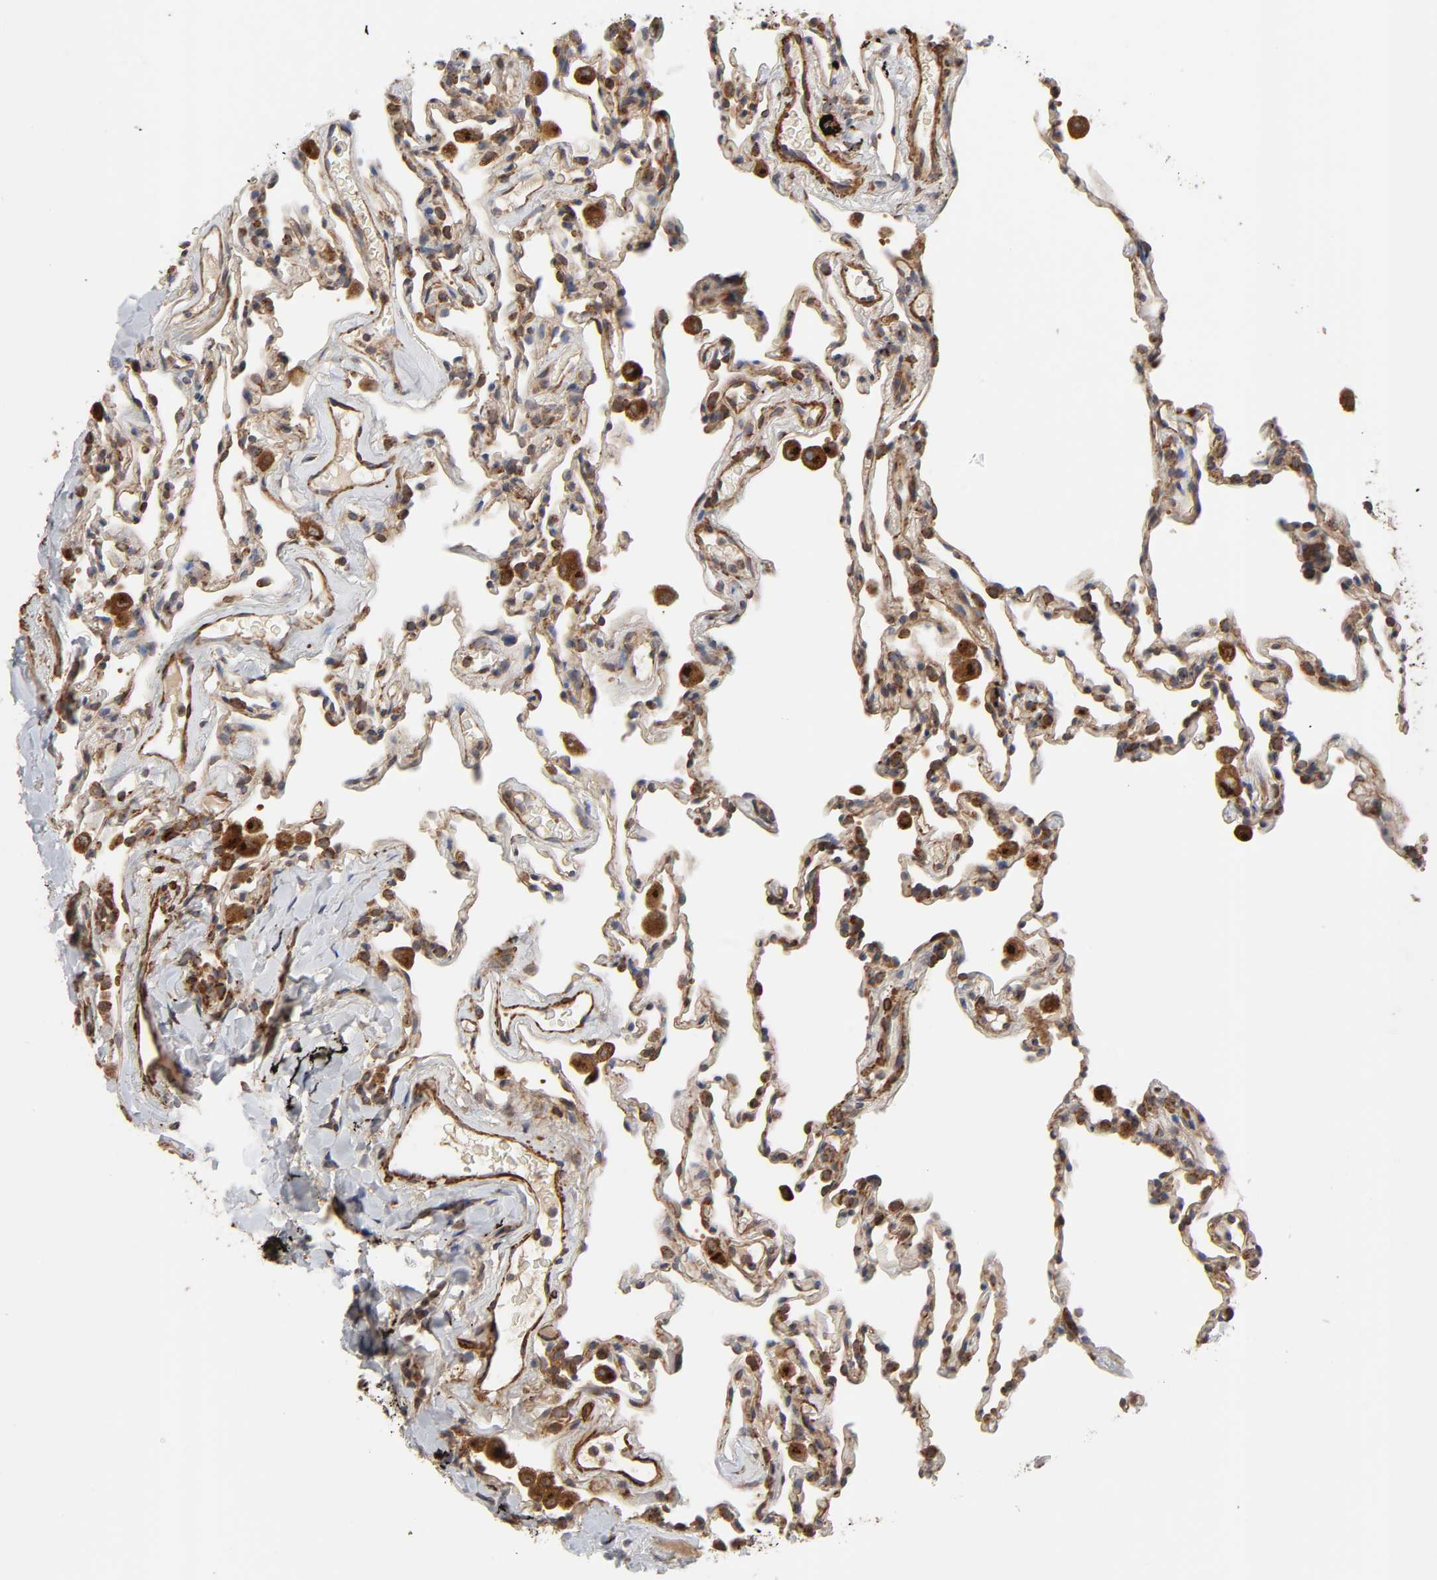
{"staining": {"intensity": "moderate", "quantity": "25%-75%", "location": "cytoplasmic/membranous"}, "tissue": "lung", "cell_type": "Alveolar cells", "image_type": "normal", "snomed": [{"axis": "morphology", "description": "Normal tissue, NOS"}, {"axis": "morphology", "description": "Soft tissue tumor metastatic"}, {"axis": "topography", "description": "Lung"}], "caption": "DAB (3,3'-diaminobenzidine) immunohistochemical staining of benign lung shows moderate cytoplasmic/membranous protein positivity in about 25%-75% of alveolar cells.", "gene": "GNPTG", "patient": {"sex": "male", "age": 59}}